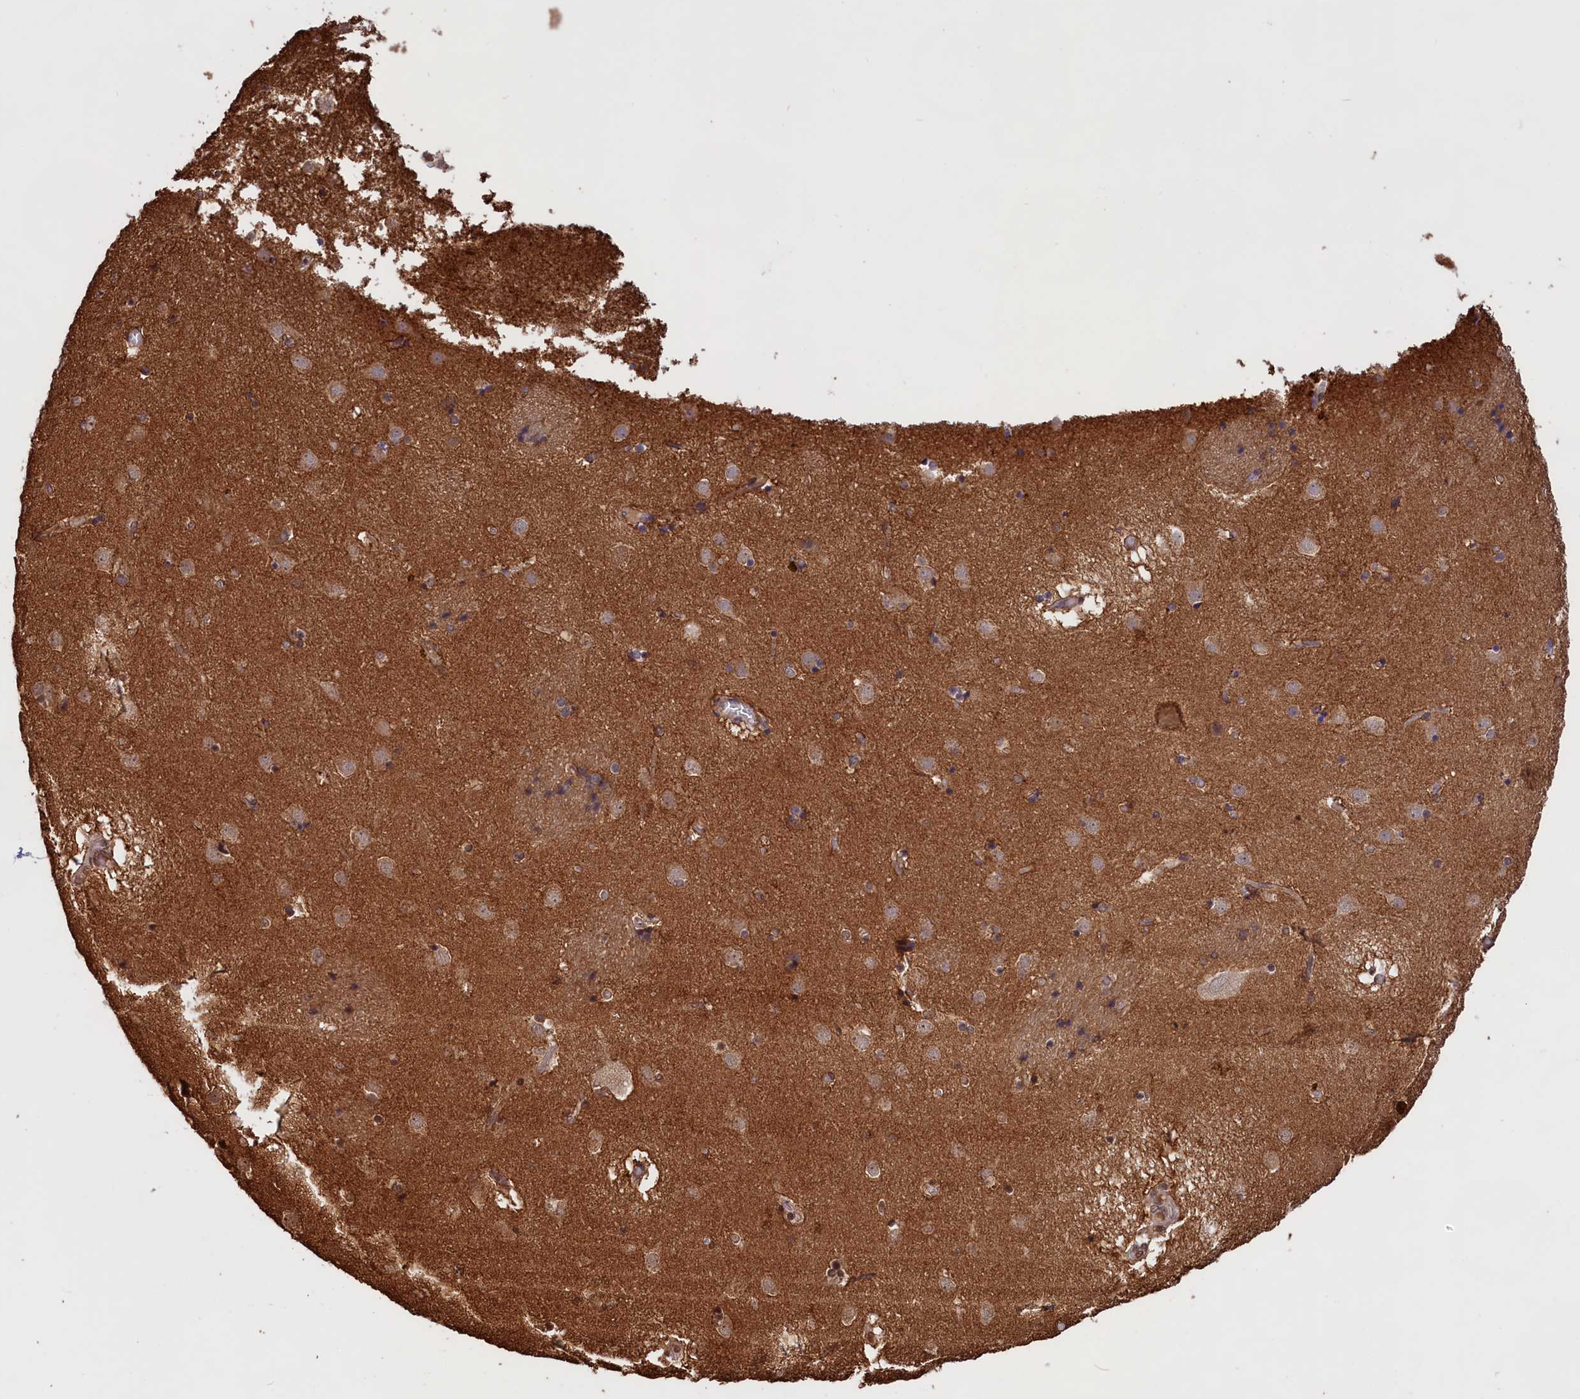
{"staining": {"intensity": "moderate", "quantity": "25%-75%", "location": "nuclear"}, "tissue": "caudate", "cell_type": "Glial cells", "image_type": "normal", "snomed": [{"axis": "morphology", "description": "Normal tissue, NOS"}, {"axis": "topography", "description": "Lateral ventricle wall"}], "caption": "A histopathology image showing moderate nuclear positivity in approximately 25%-75% of glial cells in normal caudate, as visualized by brown immunohistochemical staining.", "gene": "DENND1B", "patient": {"sex": "male", "age": 70}}